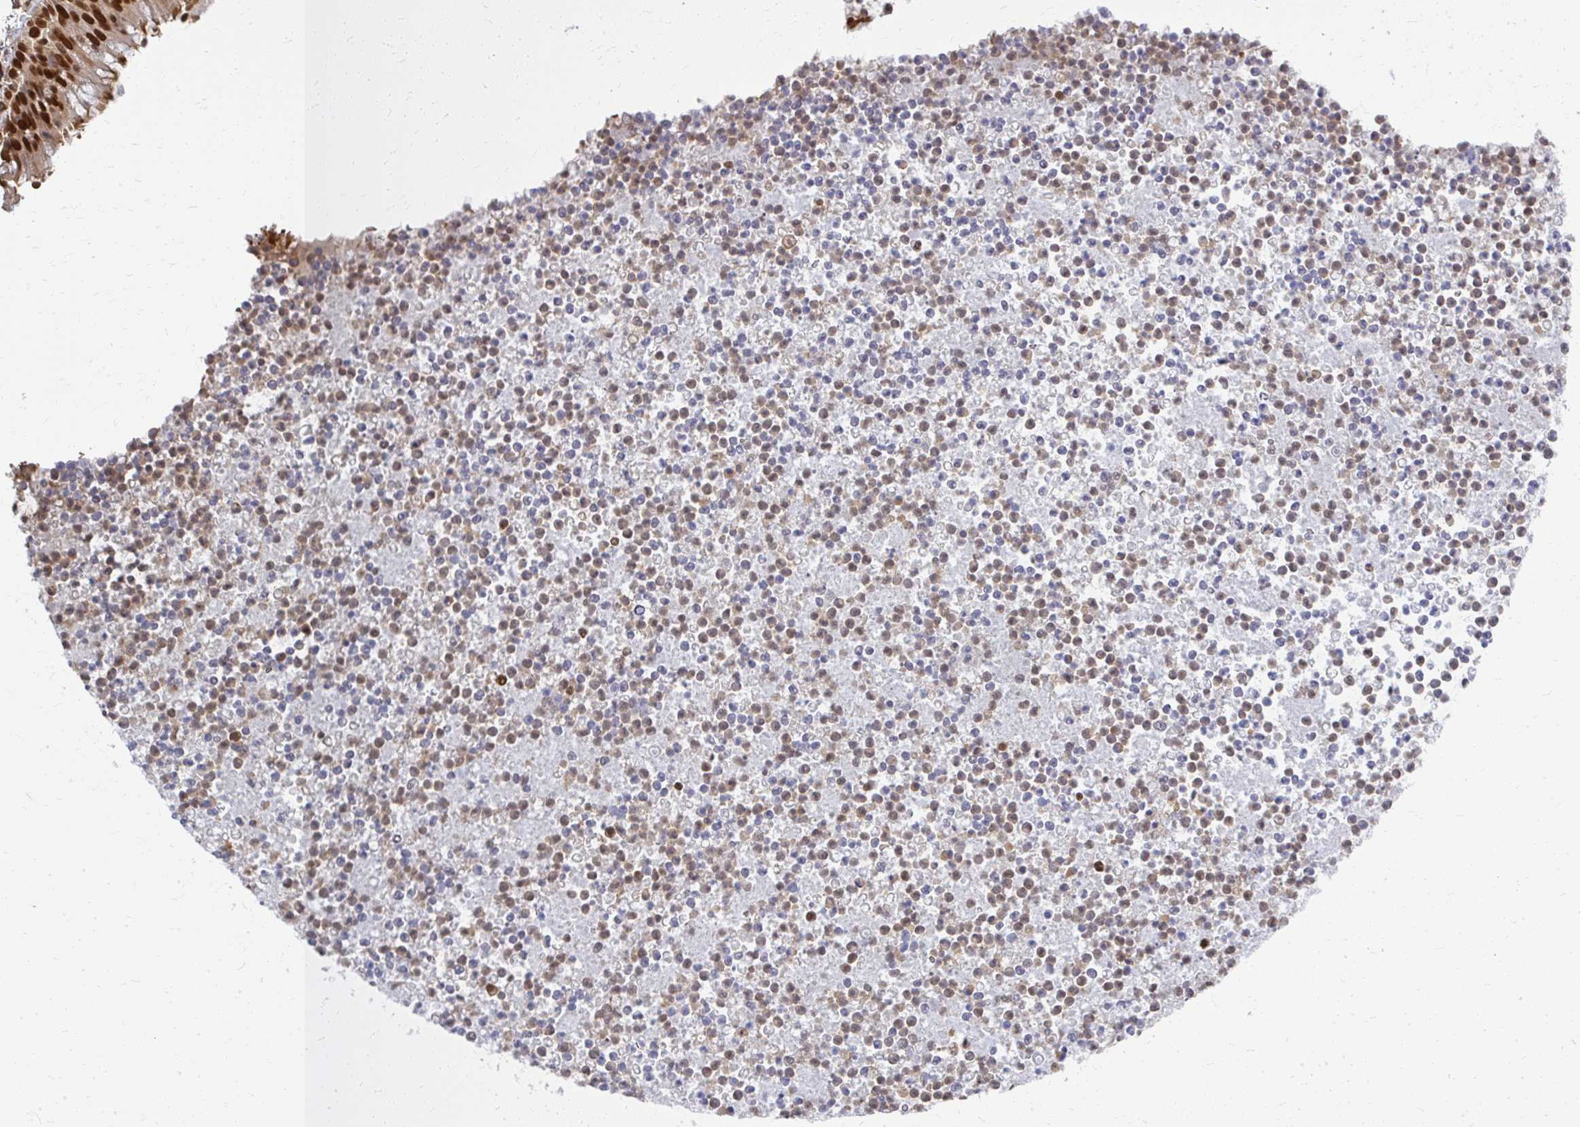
{"staining": {"intensity": "strong", "quantity": ">75%", "location": "cytoplasmic/membranous,nuclear"}, "tissue": "bronchus", "cell_type": "Respiratory epithelial cells", "image_type": "normal", "snomed": [{"axis": "morphology", "description": "Normal tissue, NOS"}, {"axis": "topography", "description": "Cartilage tissue"}, {"axis": "topography", "description": "Bronchus"}], "caption": "An immunohistochemistry image of unremarkable tissue is shown. Protein staining in brown highlights strong cytoplasmic/membranous,nuclear positivity in bronchus within respiratory epithelial cells. (DAB IHC with brightfield microscopy, high magnification).", "gene": "XPO1", "patient": {"sex": "male", "age": 56}}